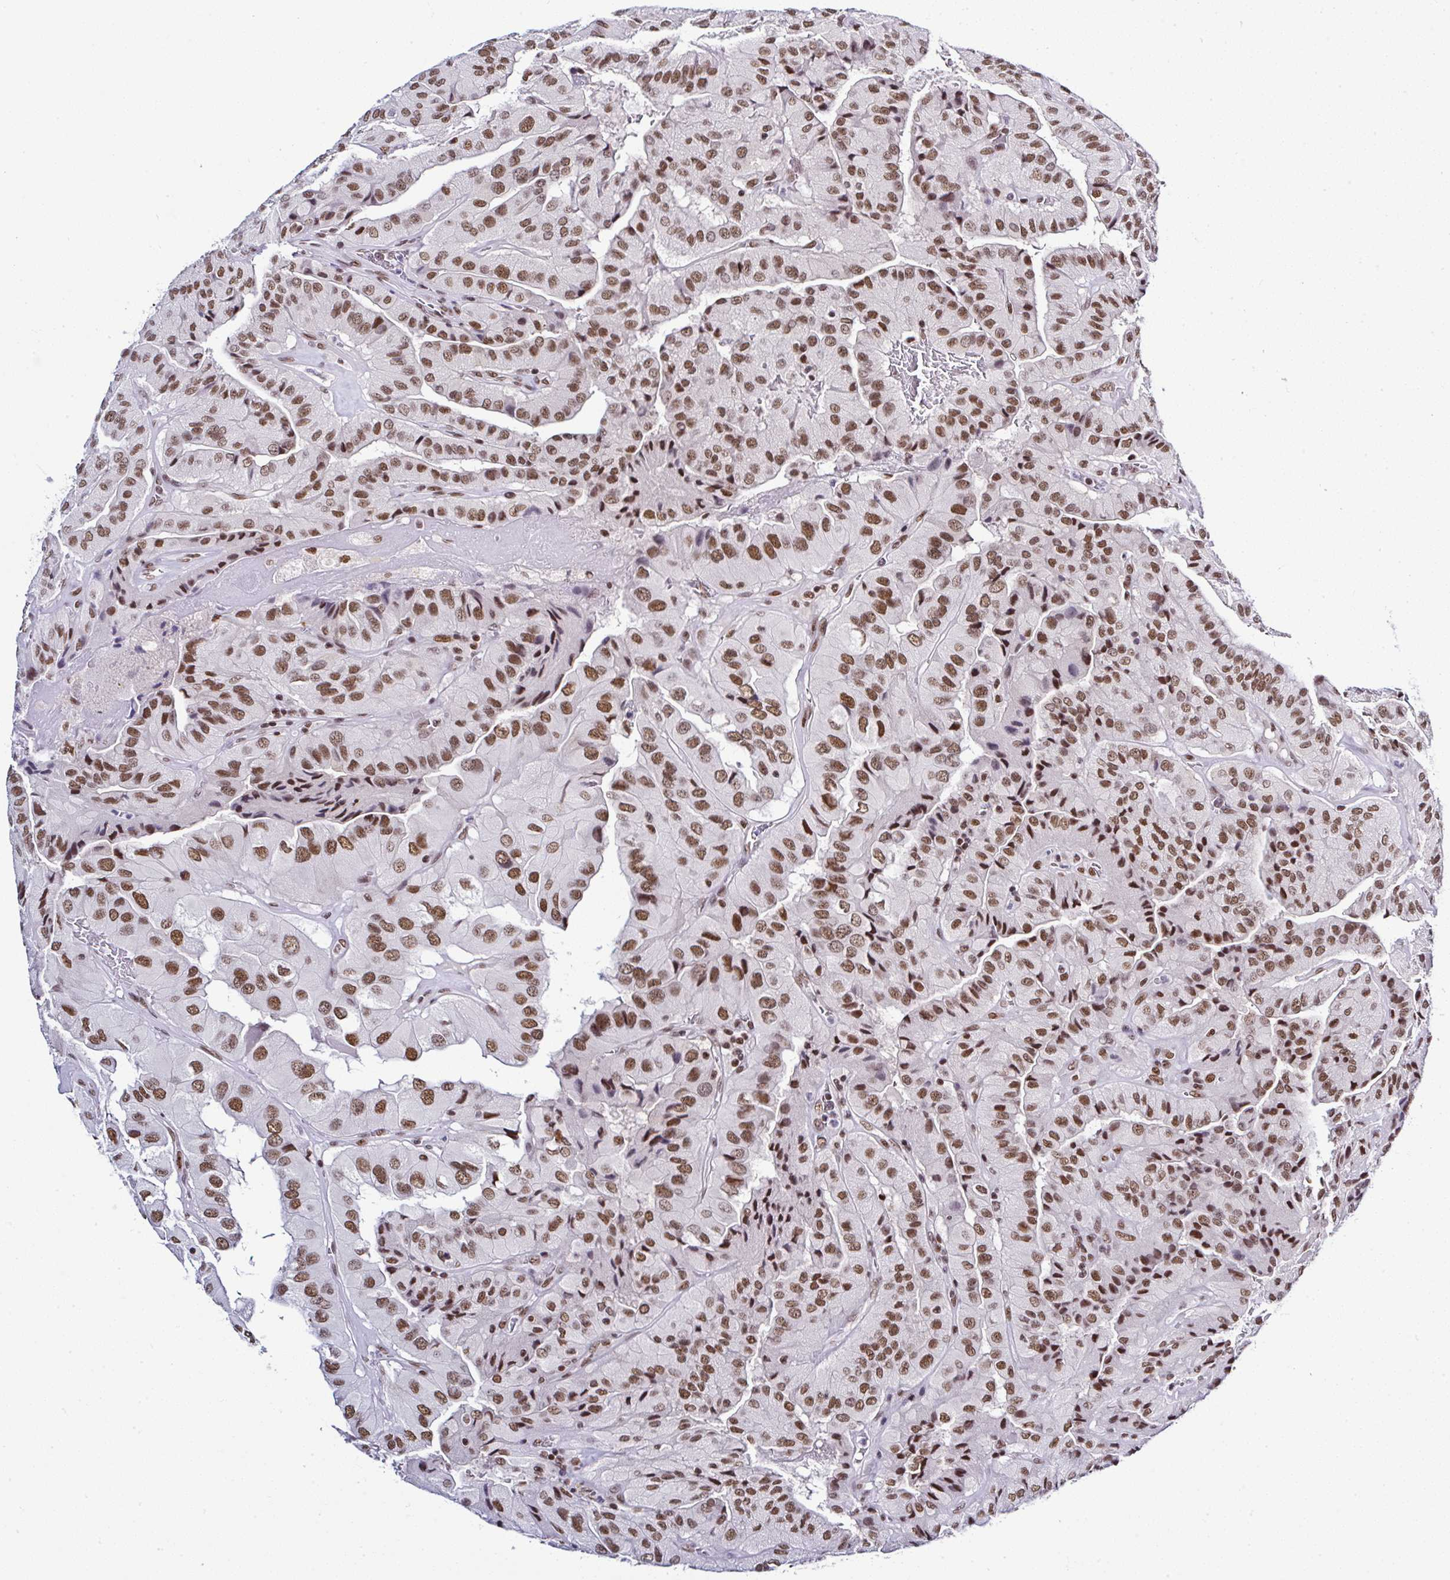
{"staining": {"intensity": "moderate", "quantity": ">75%", "location": "nuclear"}, "tissue": "thyroid cancer", "cell_type": "Tumor cells", "image_type": "cancer", "snomed": [{"axis": "morphology", "description": "Normal tissue, NOS"}, {"axis": "morphology", "description": "Papillary adenocarcinoma, NOS"}, {"axis": "topography", "description": "Thyroid gland"}], "caption": "Protein positivity by immunohistochemistry exhibits moderate nuclear expression in about >75% of tumor cells in papillary adenocarcinoma (thyroid).", "gene": "DR1", "patient": {"sex": "female", "age": 59}}